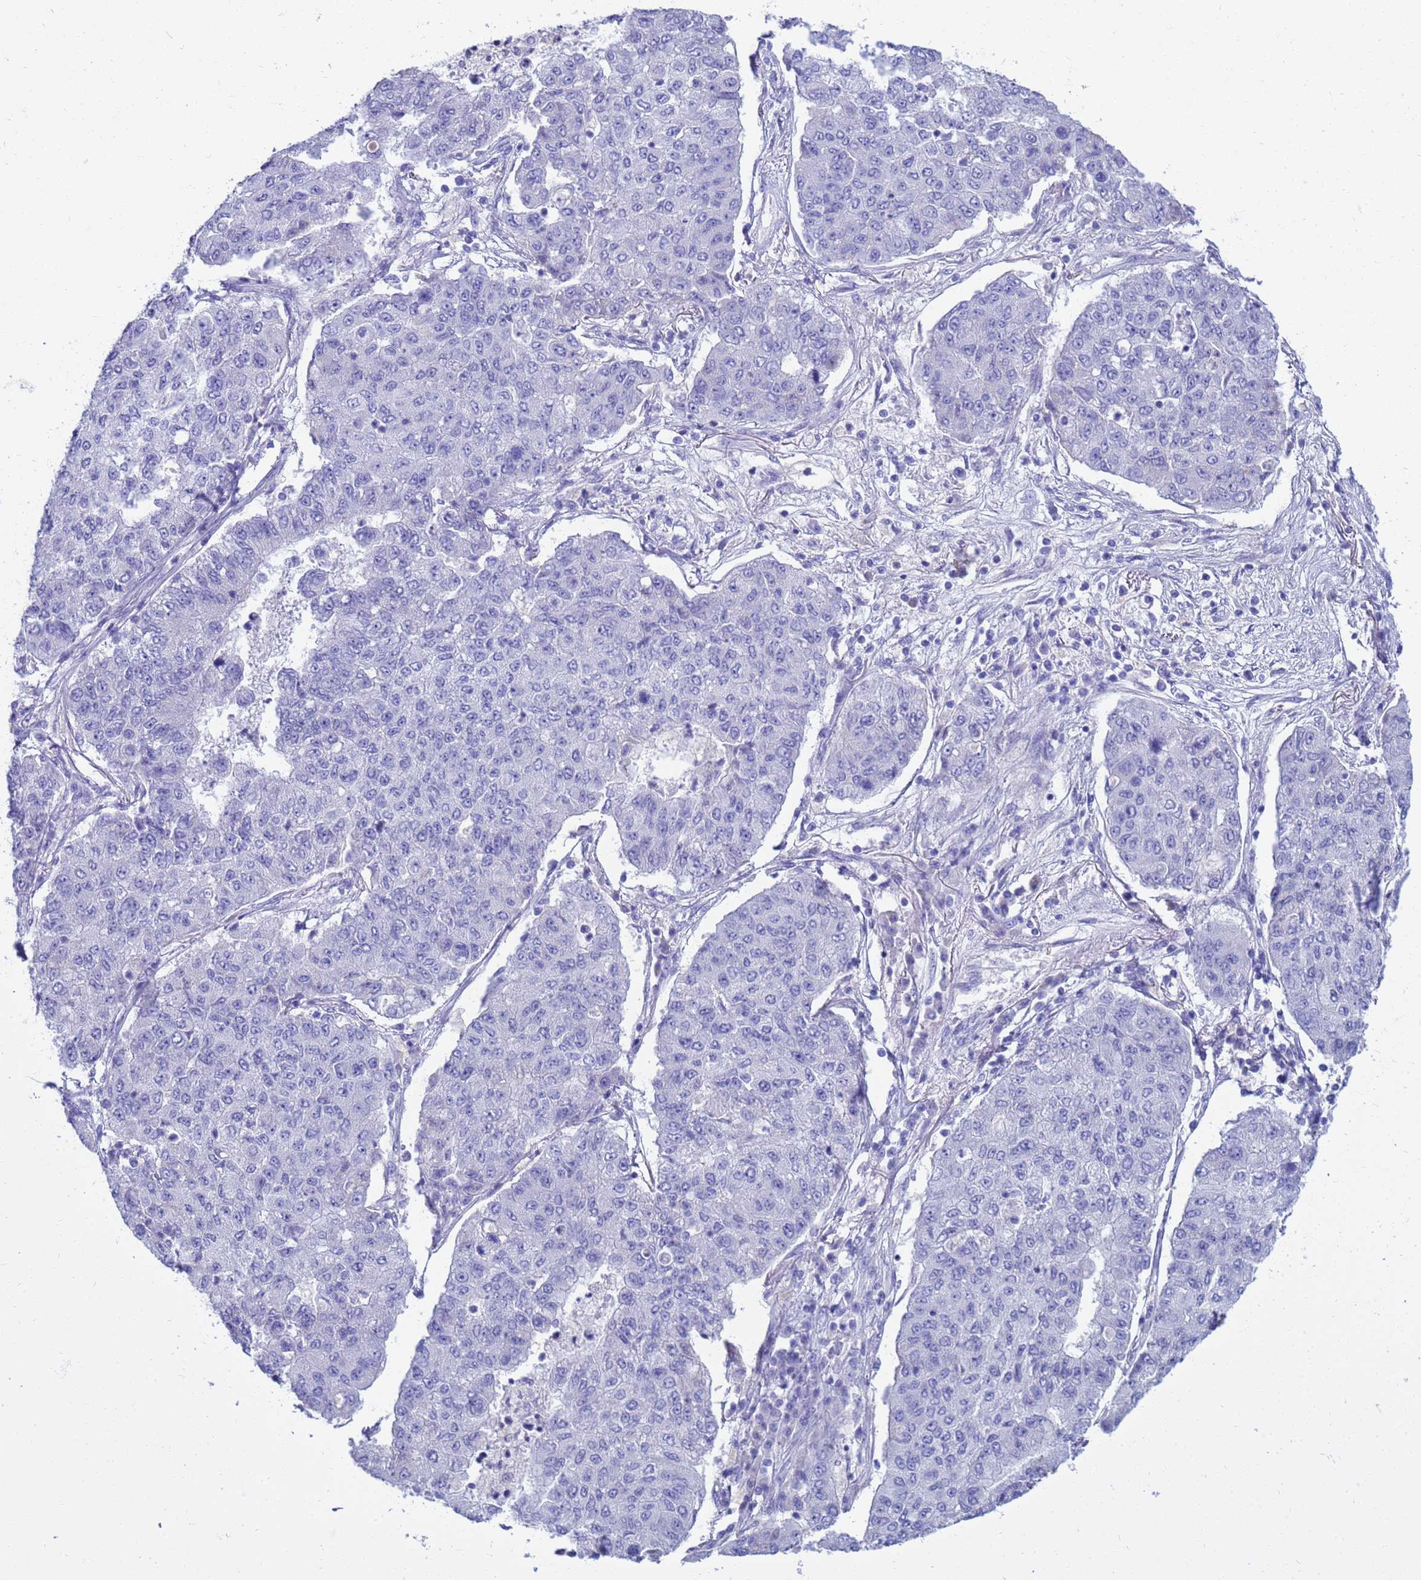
{"staining": {"intensity": "negative", "quantity": "none", "location": "none"}, "tissue": "lung cancer", "cell_type": "Tumor cells", "image_type": "cancer", "snomed": [{"axis": "morphology", "description": "Squamous cell carcinoma, NOS"}, {"axis": "topography", "description": "Lung"}], "caption": "A micrograph of human squamous cell carcinoma (lung) is negative for staining in tumor cells. (Stains: DAB immunohistochemistry with hematoxylin counter stain, Microscopy: brightfield microscopy at high magnification).", "gene": "SYCN", "patient": {"sex": "male", "age": 74}}